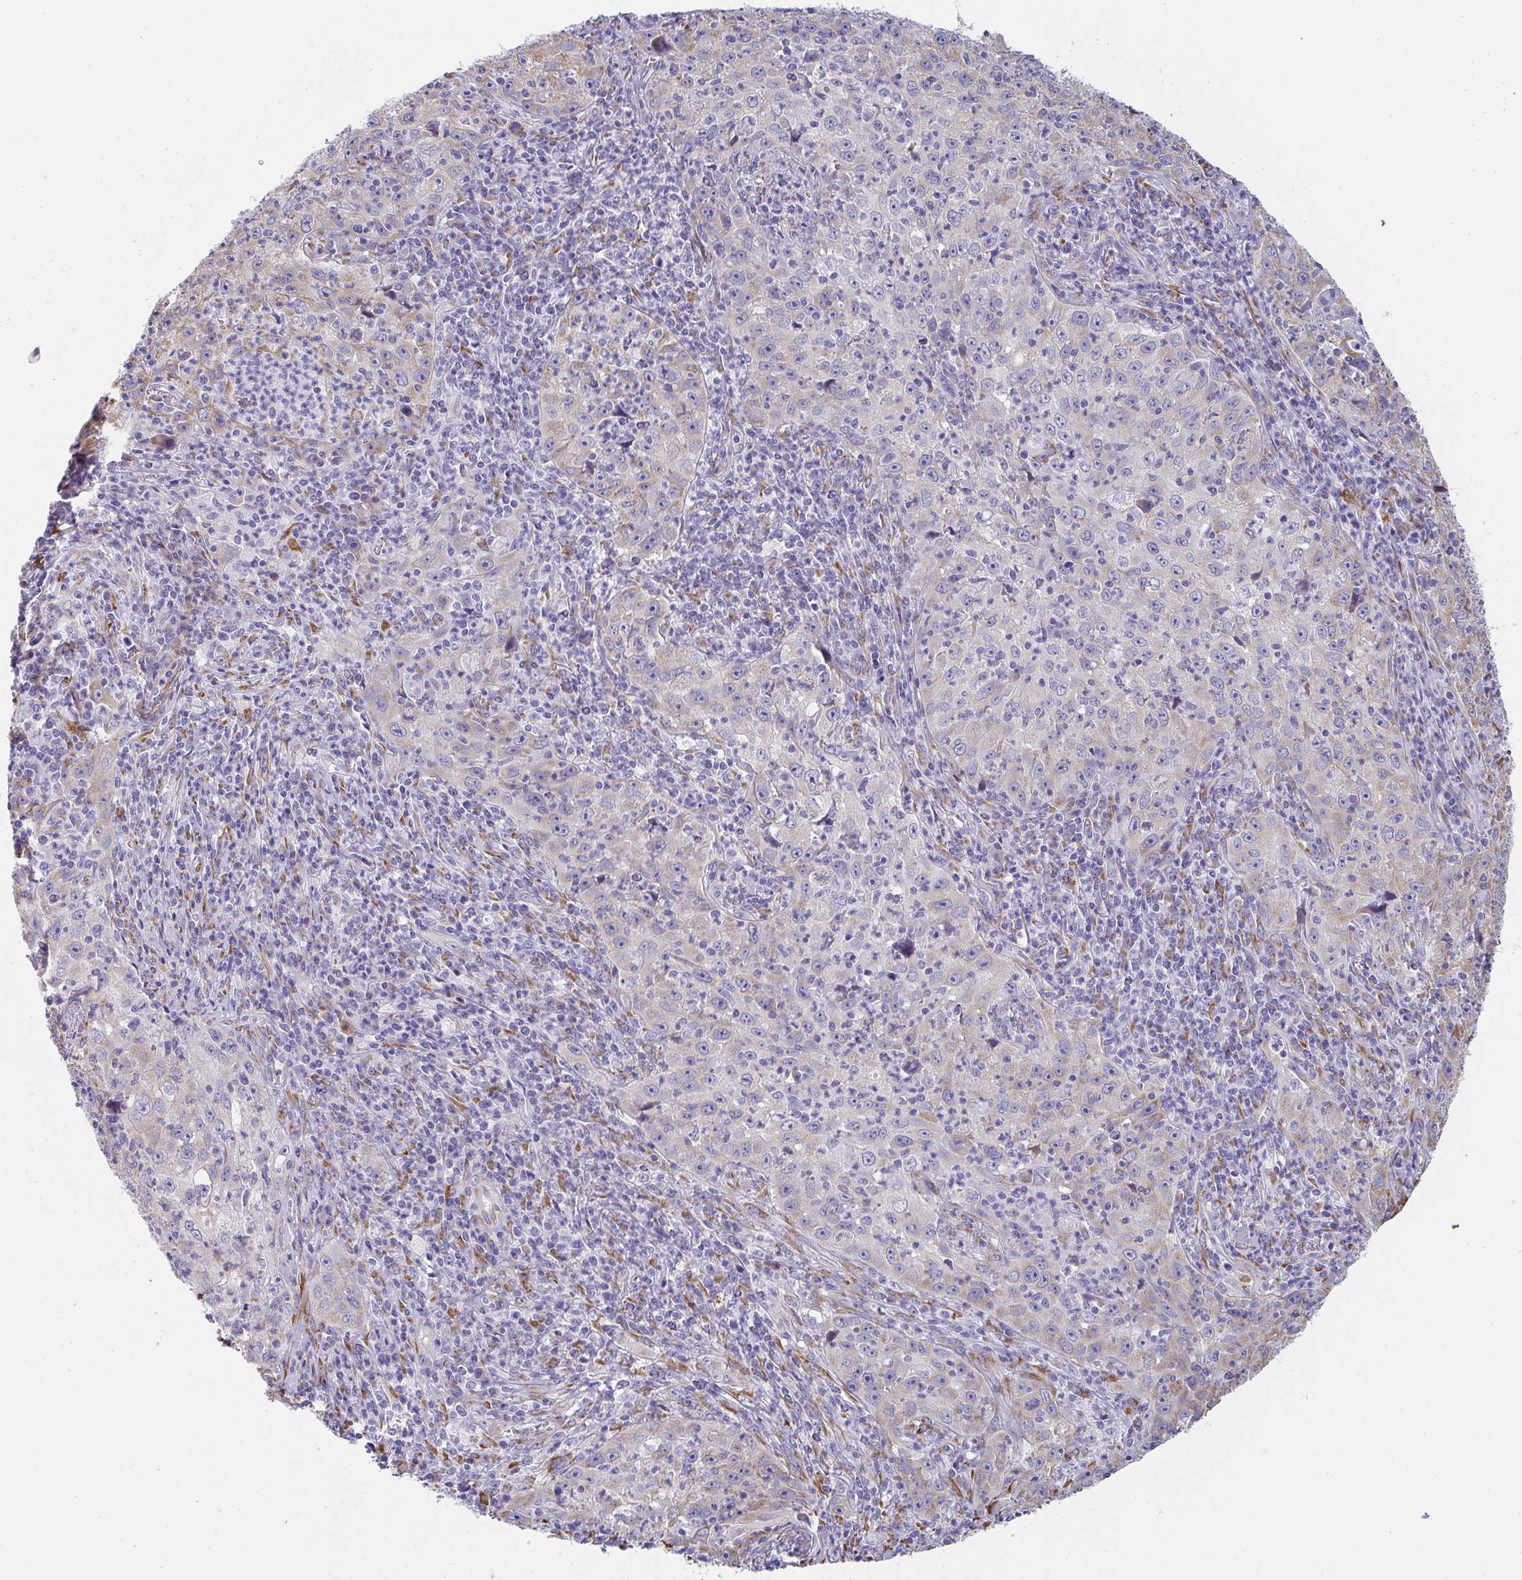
{"staining": {"intensity": "weak", "quantity": "25%-75%", "location": "cytoplasmic/membranous"}, "tissue": "lung cancer", "cell_type": "Tumor cells", "image_type": "cancer", "snomed": [{"axis": "morphology", "description": "Squamous cell carcinoma, NOS"}, {"axis": "topography", "description": "Lung"}], "caption": "The image exhibits immunohistochemical staining of squamous cell carcinoma (lung). There is weak cytoplasmic/membranous positivity is identified in approximately 25%-75% of tumor cells.", "gene": "SHROOM1", "patient": {"sex": "male", "age": 71}}